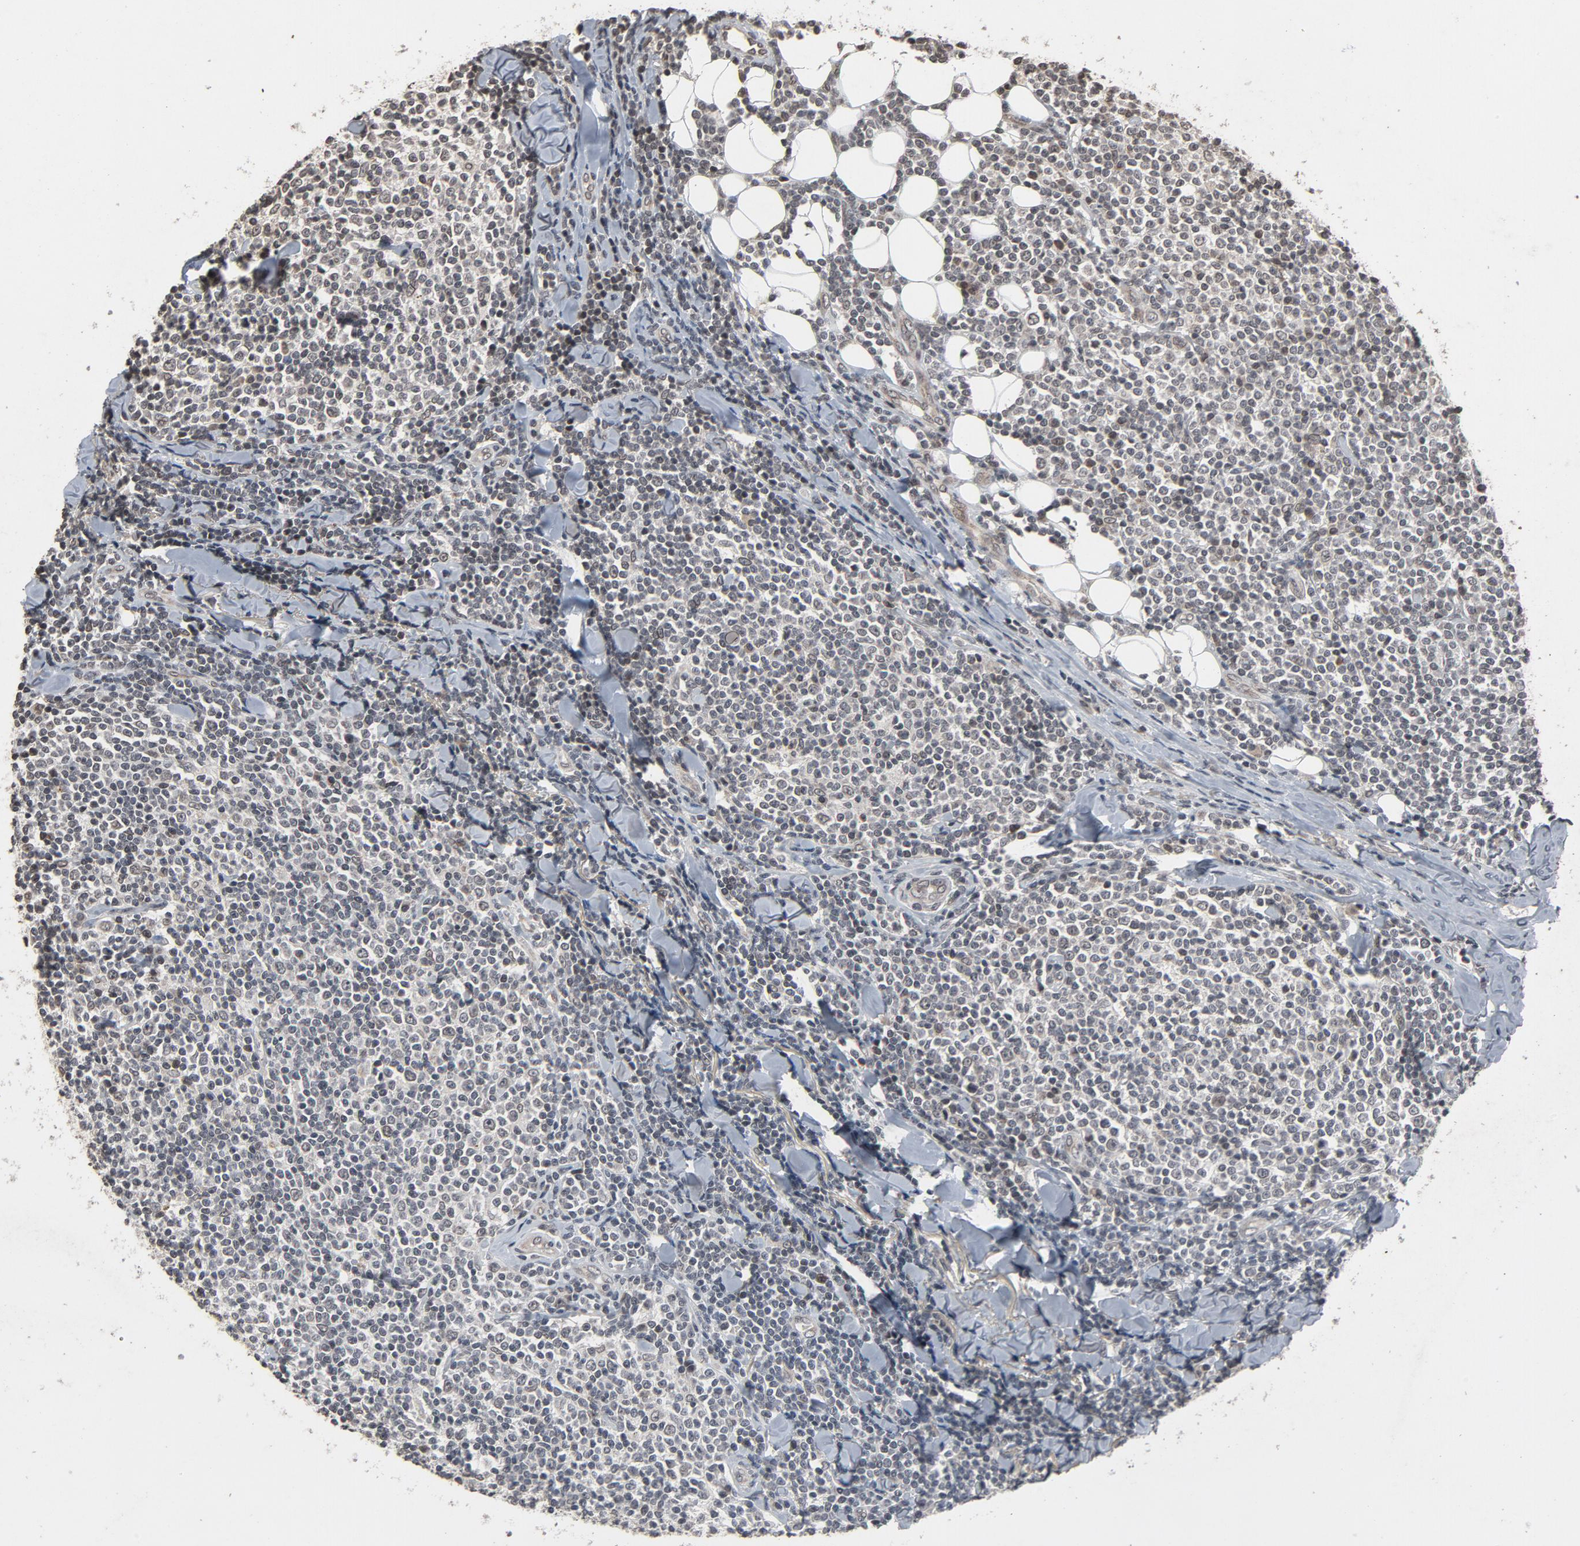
{"staining": {"intensity": "weak", "quantity": "<25%", "location": "nuclear"}, "tissue": "lymphoma", "cell_type": "Tumor cells", "image_type": "cancer", "snomed": [{"axis": "morphology", "description": "Malignant lymphoma, non-Hodgkin's type, Low grade"}, {"axis": "topography", "description": "Soft tissue"}], "caption": "Histopathology image shows no protein expression in tumor cells of lymphoma tissue.", "gene": "POM121", "patient": {"sex": "male", "age": 92}}